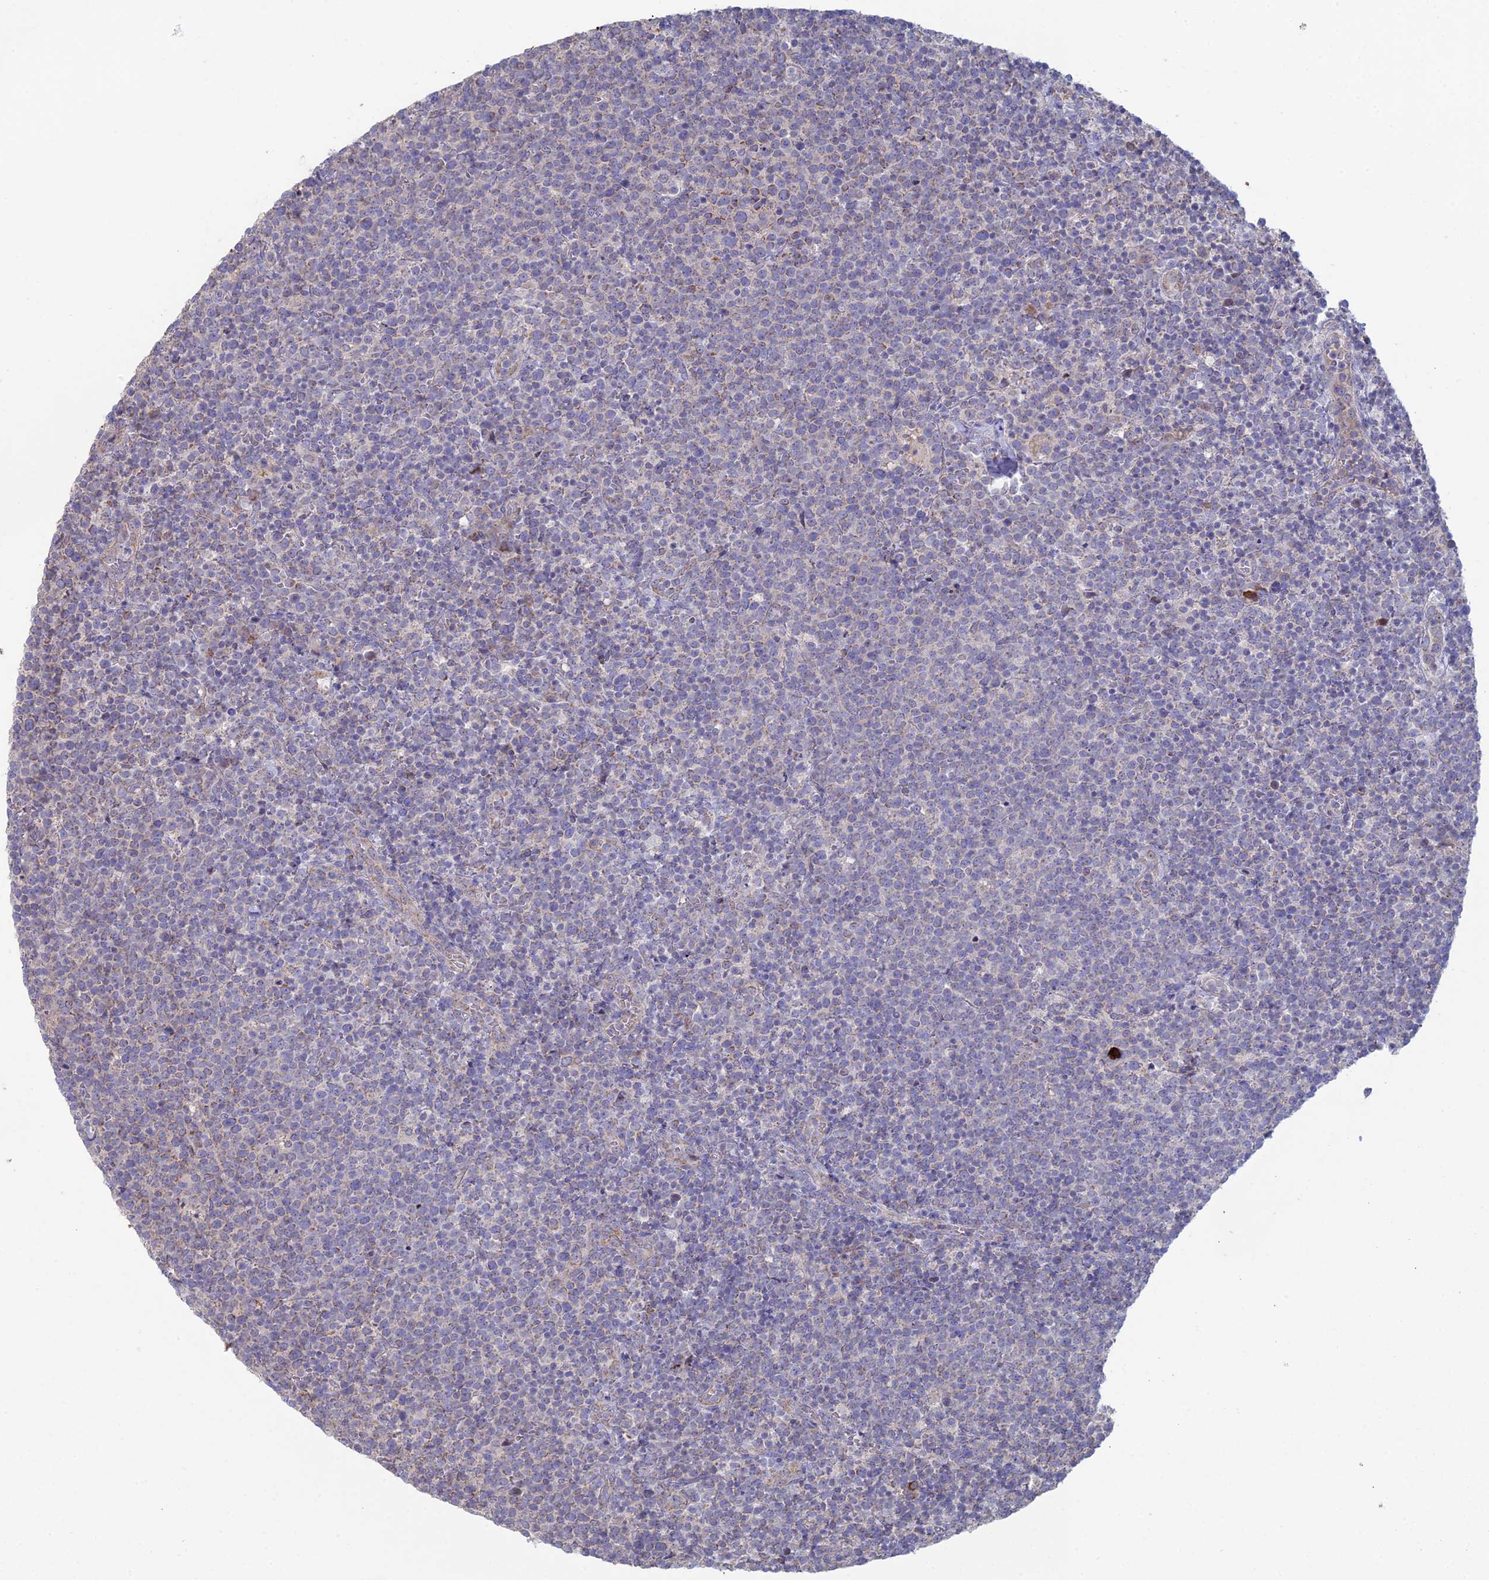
{"staining": {"intensity": "negative", "quantity": "none", "location": "none"}, "tissue": "lymphoma", "cell_type": "Tumor cells", "image_type": "cancer", "snomed": [{"axis": "morphology", "description": "Malignant lymphoma, non-Hodgkin's type, High grade"}, {"axis": "topography", "description": "Lymph node"}], "caption": "The image reveals no significant positivity in tumor cells of malignant lymphoma, non-Hodgkin's type (high-grade).", "gene": "ARL16", "patient": {"sex": "male", "age": 61}}